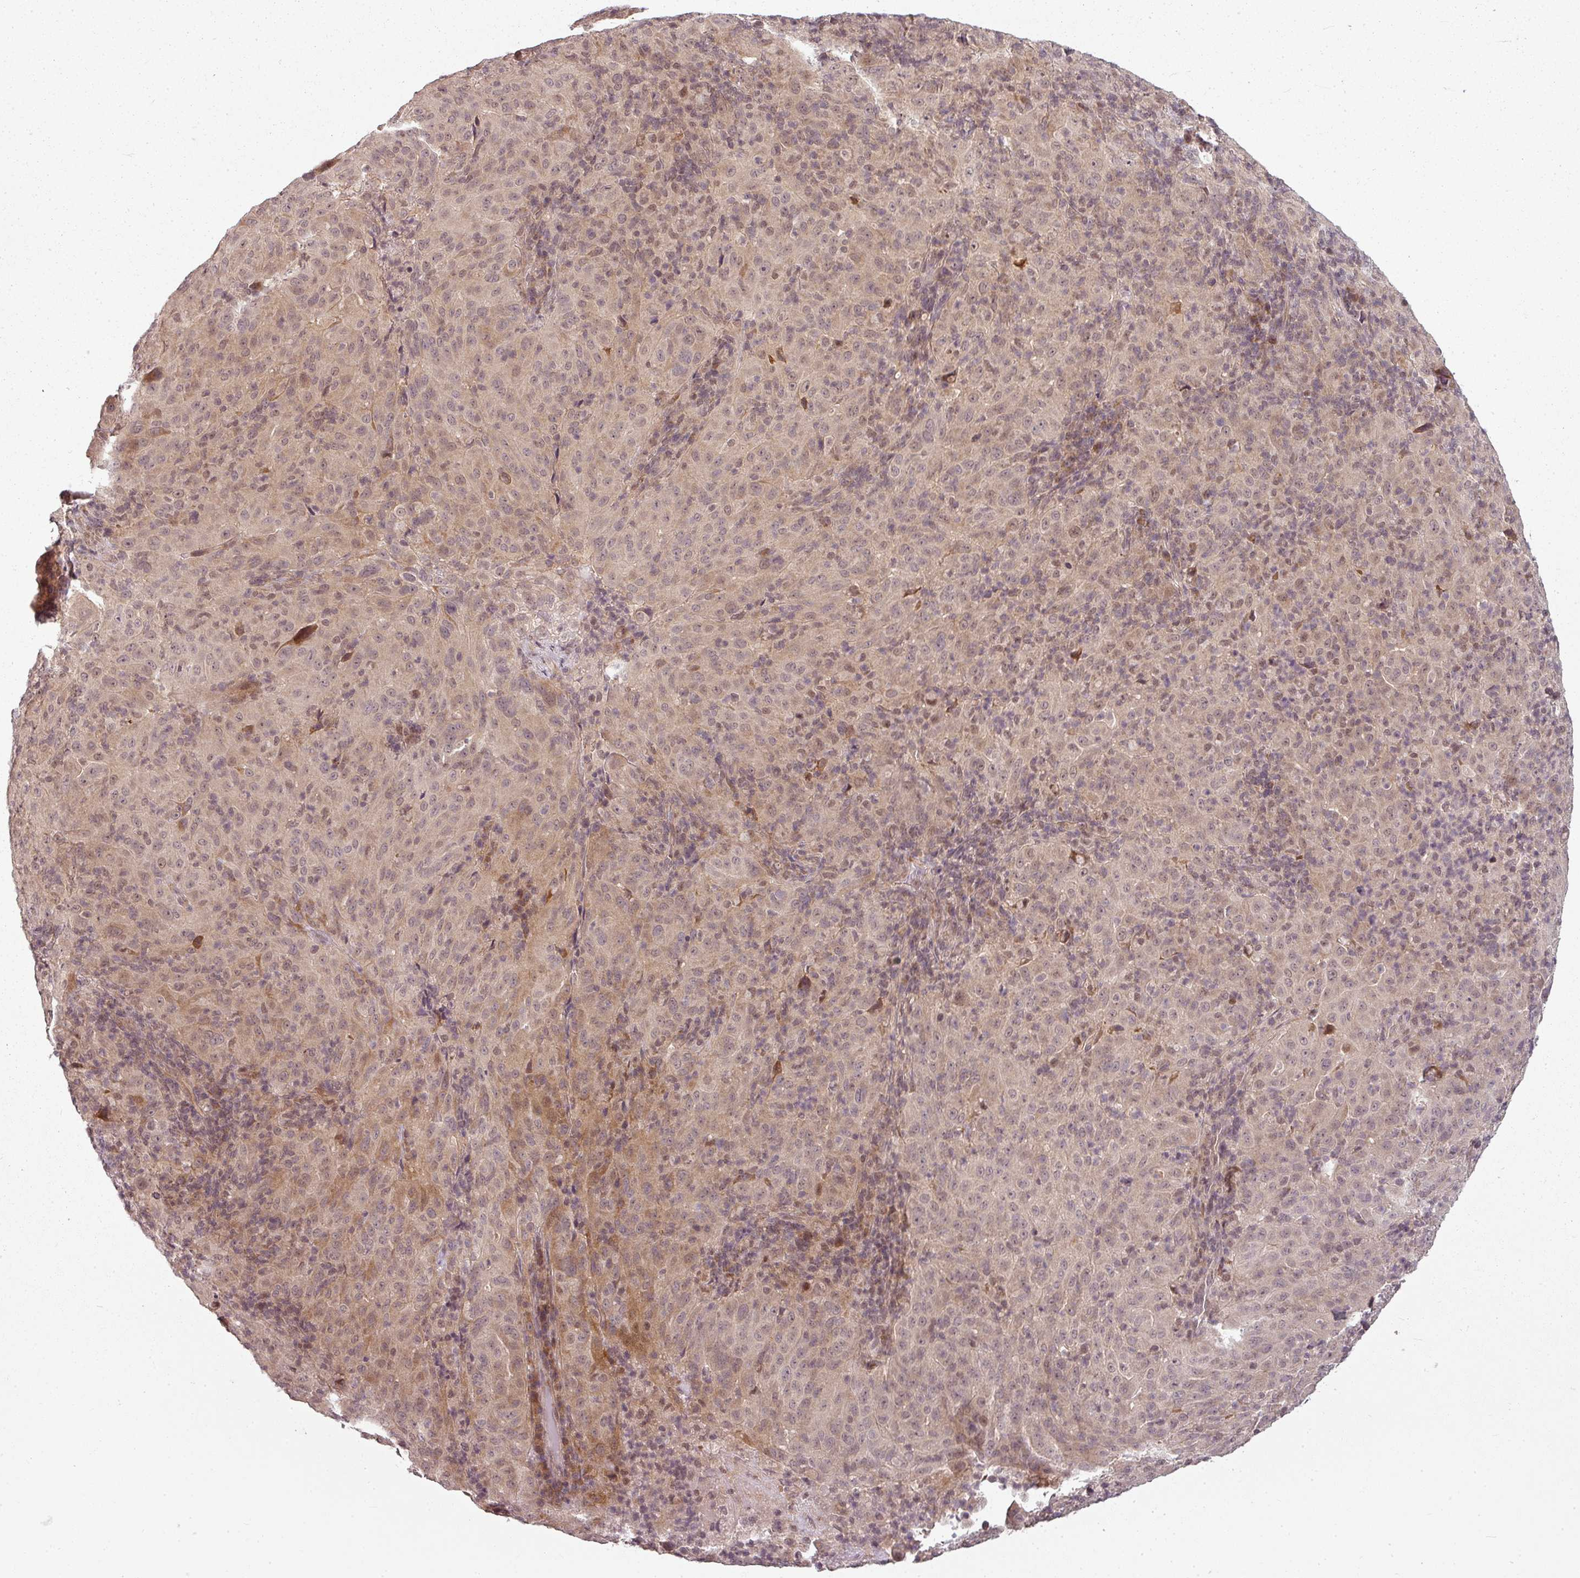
{"staining": {"intensity": "weak", "quantity": ">75%", "location": "cytoplasmic/membranous"}, "tissue": "pancreatic cancer", "cell_type": "Tumor cells", "image_type": "cancer", "snomed": [{"axis": "morphology", "description": "Adenocarcinoma, NOS"}, {"axis": "topography", "description": "Pancreas"}], "caption": "A brown stain highlights weak cytoplasmic/membranous expression of a protein in pancreatic cancer (adenocarcinoma) tumor cells. (IHC, brightfield microscopy, high magnification).", "gene": "CLIC1", "patient": {"sex": "male", "age": 63}}